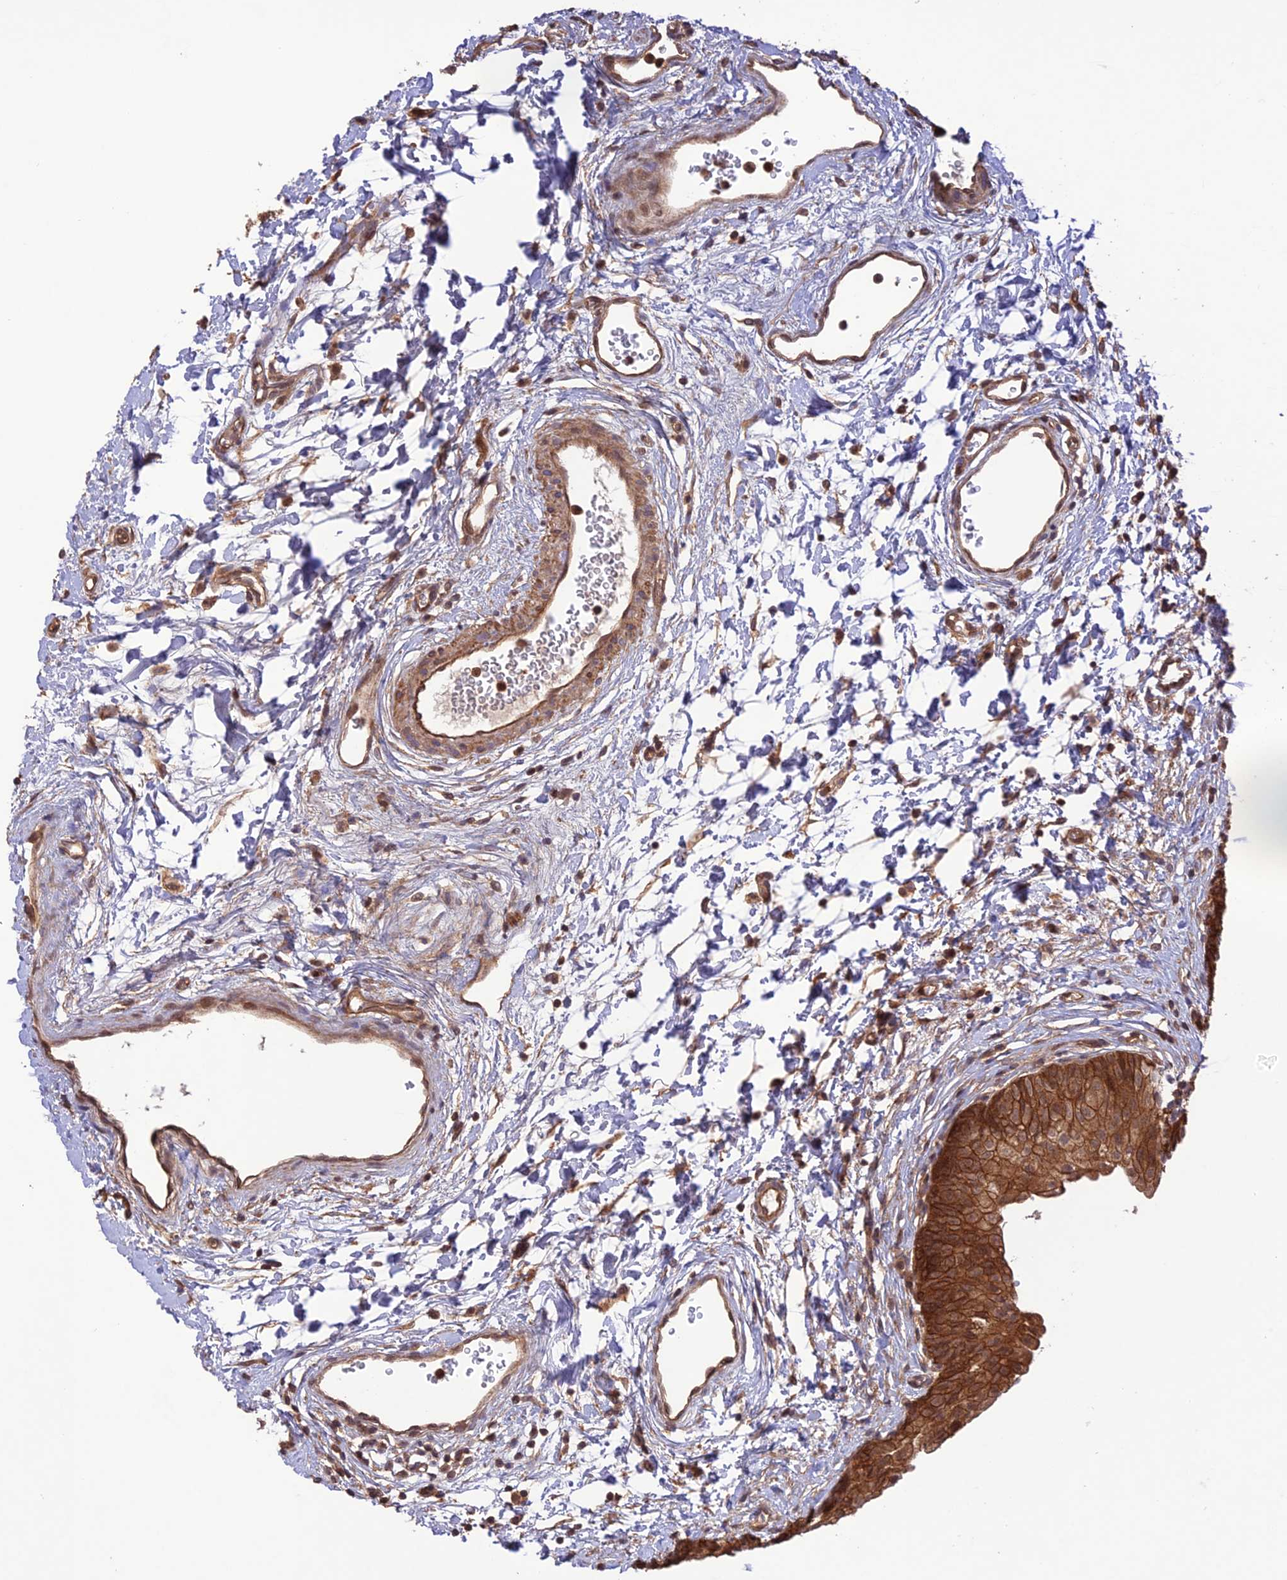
{"staining": {"intensity": "strong", "quantity": ">75%", "location": "cytoplasmic/membranous"}, "tissue": "urinary bladder", "cell_type": "Urothelial cells", "image_type": "normal", "snomed": [{"axis": "morphology", "description": "Normal tissue, NOS"}, {"axis": "topography", "description": "Urinary bladder"}], "caption": "A brown stain highlights strong cytoplasmic/membranous positivity of a protein in urothelial cells of benign urinary bladder.", "gene": "FCHSD1", "patient": {"sex": "male", "age": 51}}